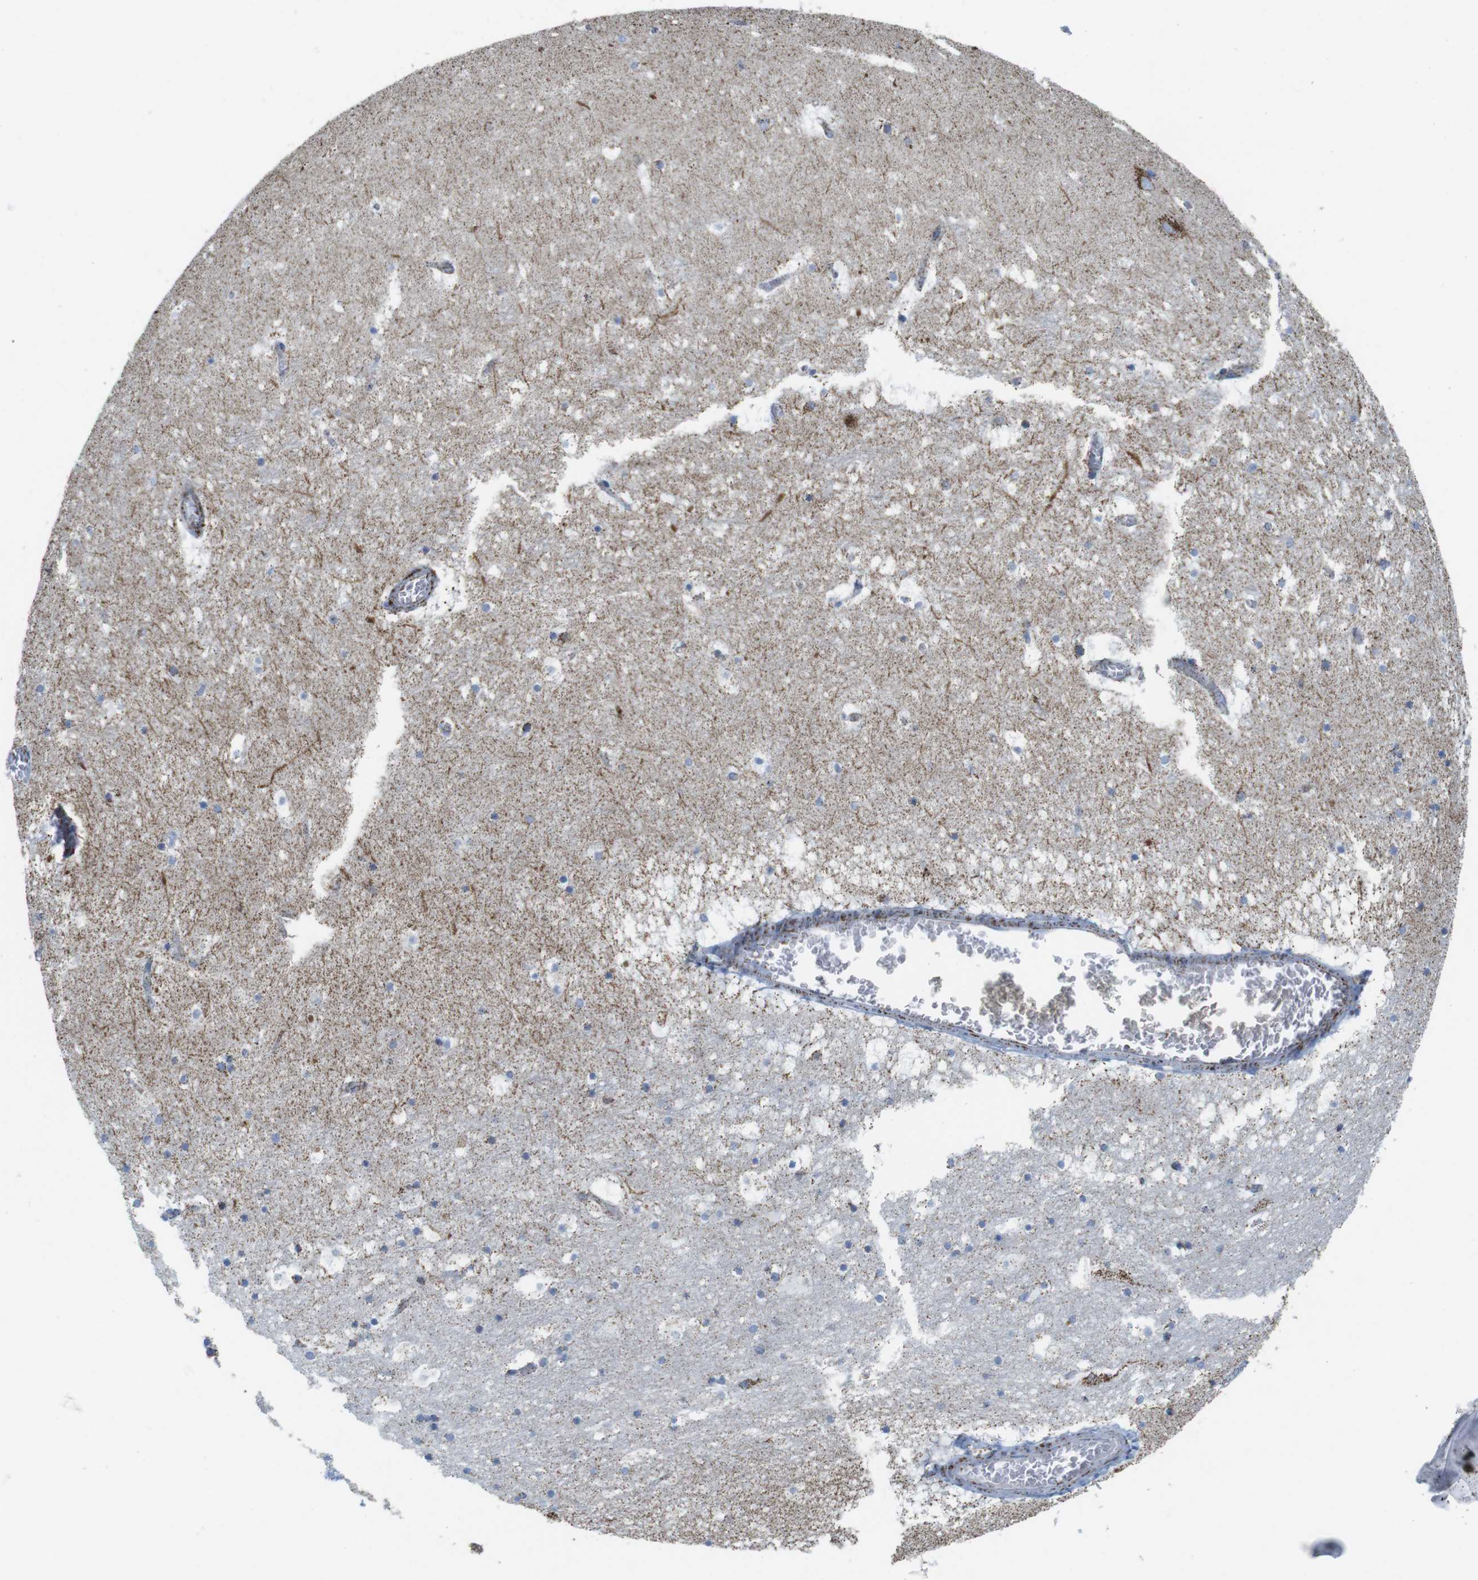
{"staining": {"intensity": "moderate", "quantity": "<25%", "location": "cytoplasmic/membranous"}, "tissue": "hippocampus", "cell_type": "Glial cells", "image_type": "normal", "snomed": [{"axis": "morphology", "description": "Normal tissue, NOS"}, {"axis": "topography", "description": "Hippocampus"}], "caption": "The image displays immunohistochemical staining of normal hippocampus. There is moderate cytoplasmic/membranous expression is present in approximately <25% of glial cells.", "gene": "ATP5PO", "patient": {"sex": "male", "age": 45}}